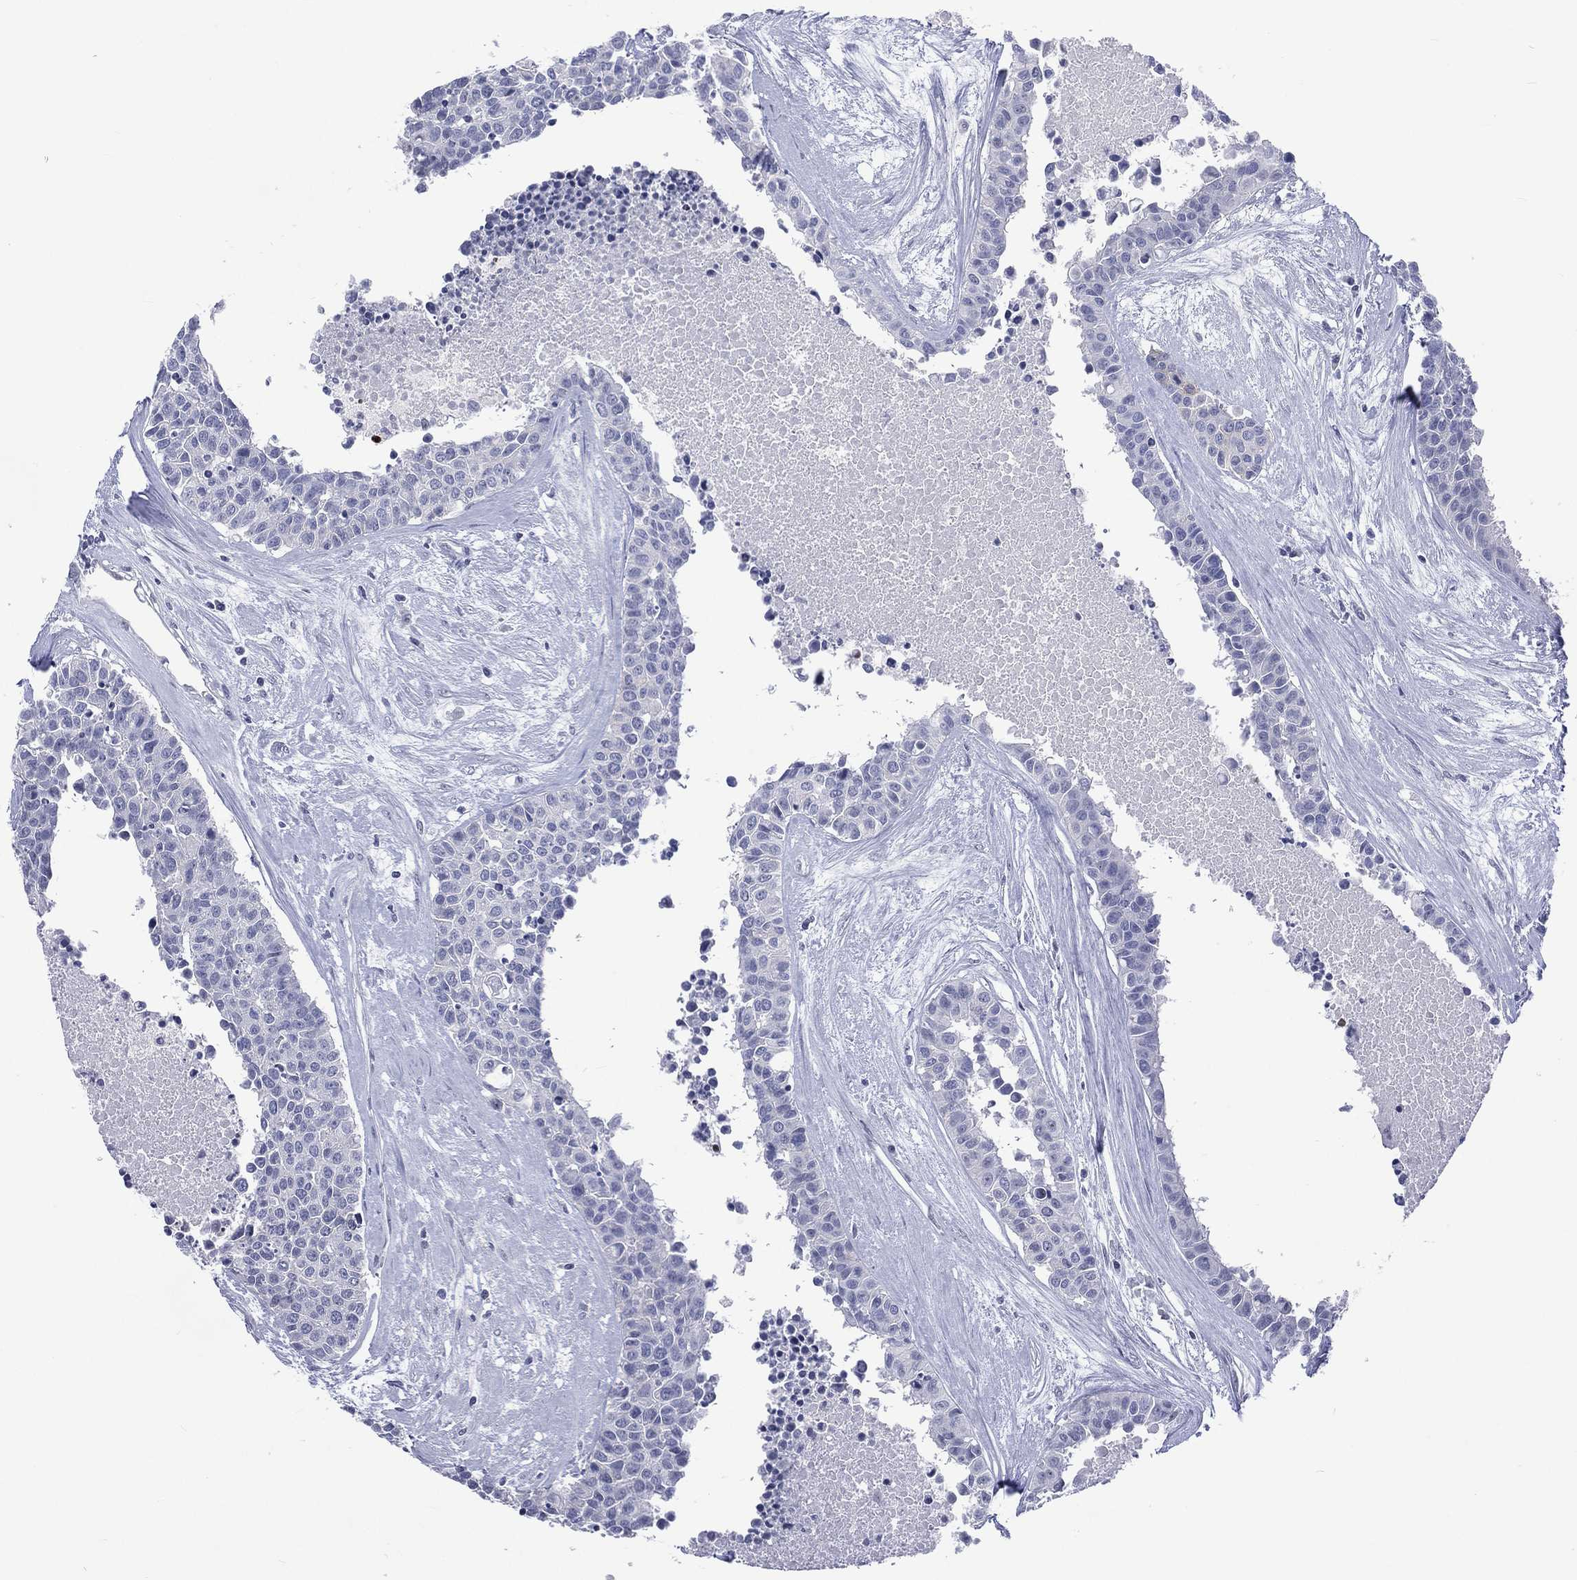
{"staining": {"intensity": "negative", "quantity": "none", "location": "none"}, "tissue": "carcinoid", "cell_type": "Tumor cells", "image_type": "cancer", "snomed": [{"axis": "morphology", "description": "Carcinoid, malignant, NOS"}, {"axis": "topography", "description": "Colon"}], "caption": "Carcinoid stained for a protein using immunohistochemistry (IHC) displays no staining tumor cells.", "gene": "SSX1", "patient": {"sex": "male", "age": 81}}